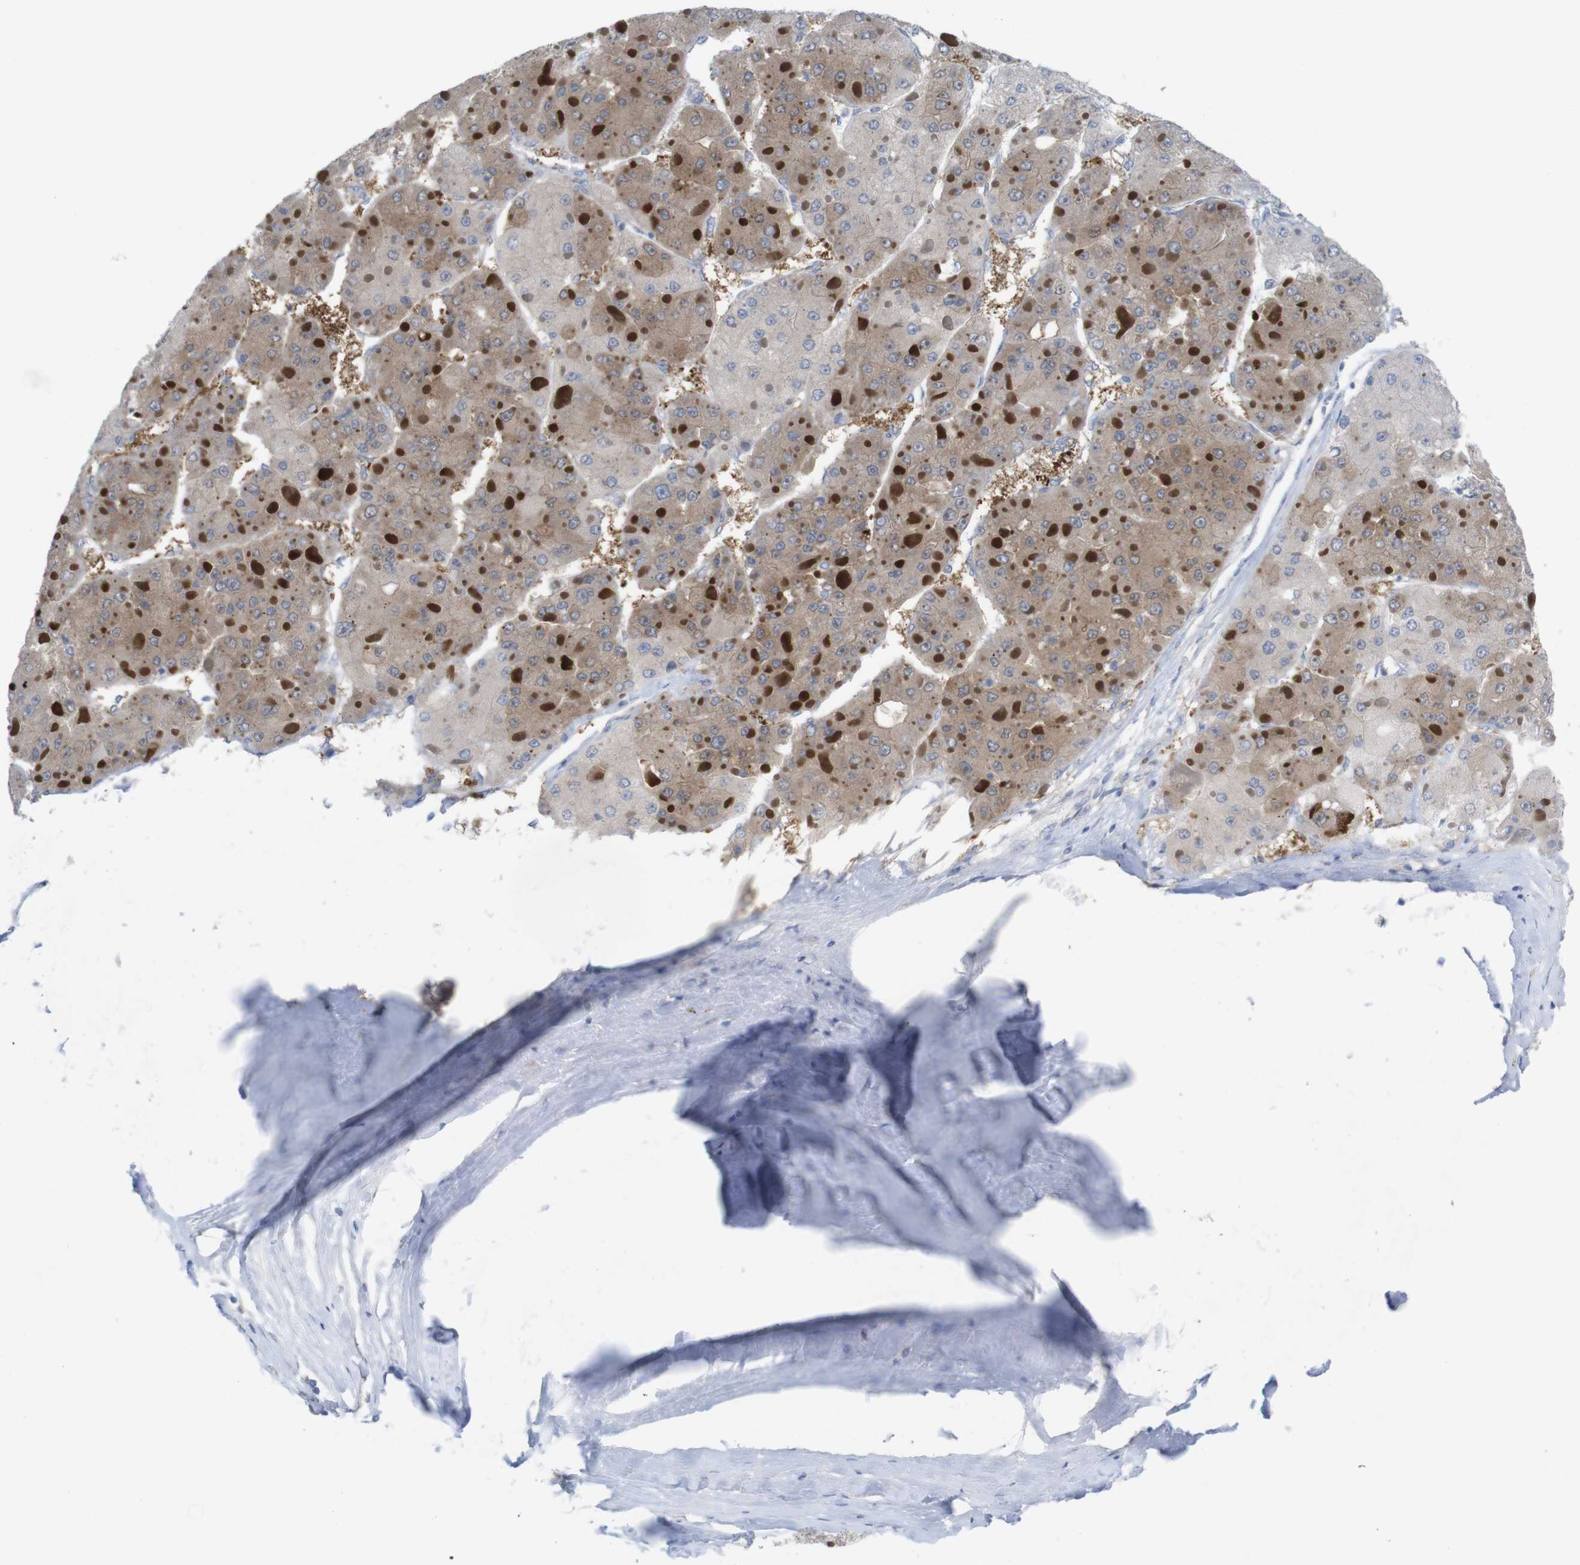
{"staining": {"intensity": "moderate", "quantity": "25%-75%", "location": "cytoplasmic/membranous"}, "tissue": "liver cancer", "cell_type": "Tumor cells", "image_type": "cancer", "snomed": [{"axis": "morphology", "description": "Carcinoma, Hepatocellular, NOS"}, {"axis": "topography", "description": "Liver"}], "caption": "Immunohistochemical staining of liver cancer shows medium levels of moderate cytoplasmic/membranous protein staining in about 25%-75% of tumor cells.", "gene": "KIDINS220", "patient": {"sex": "female", "age": 73}}